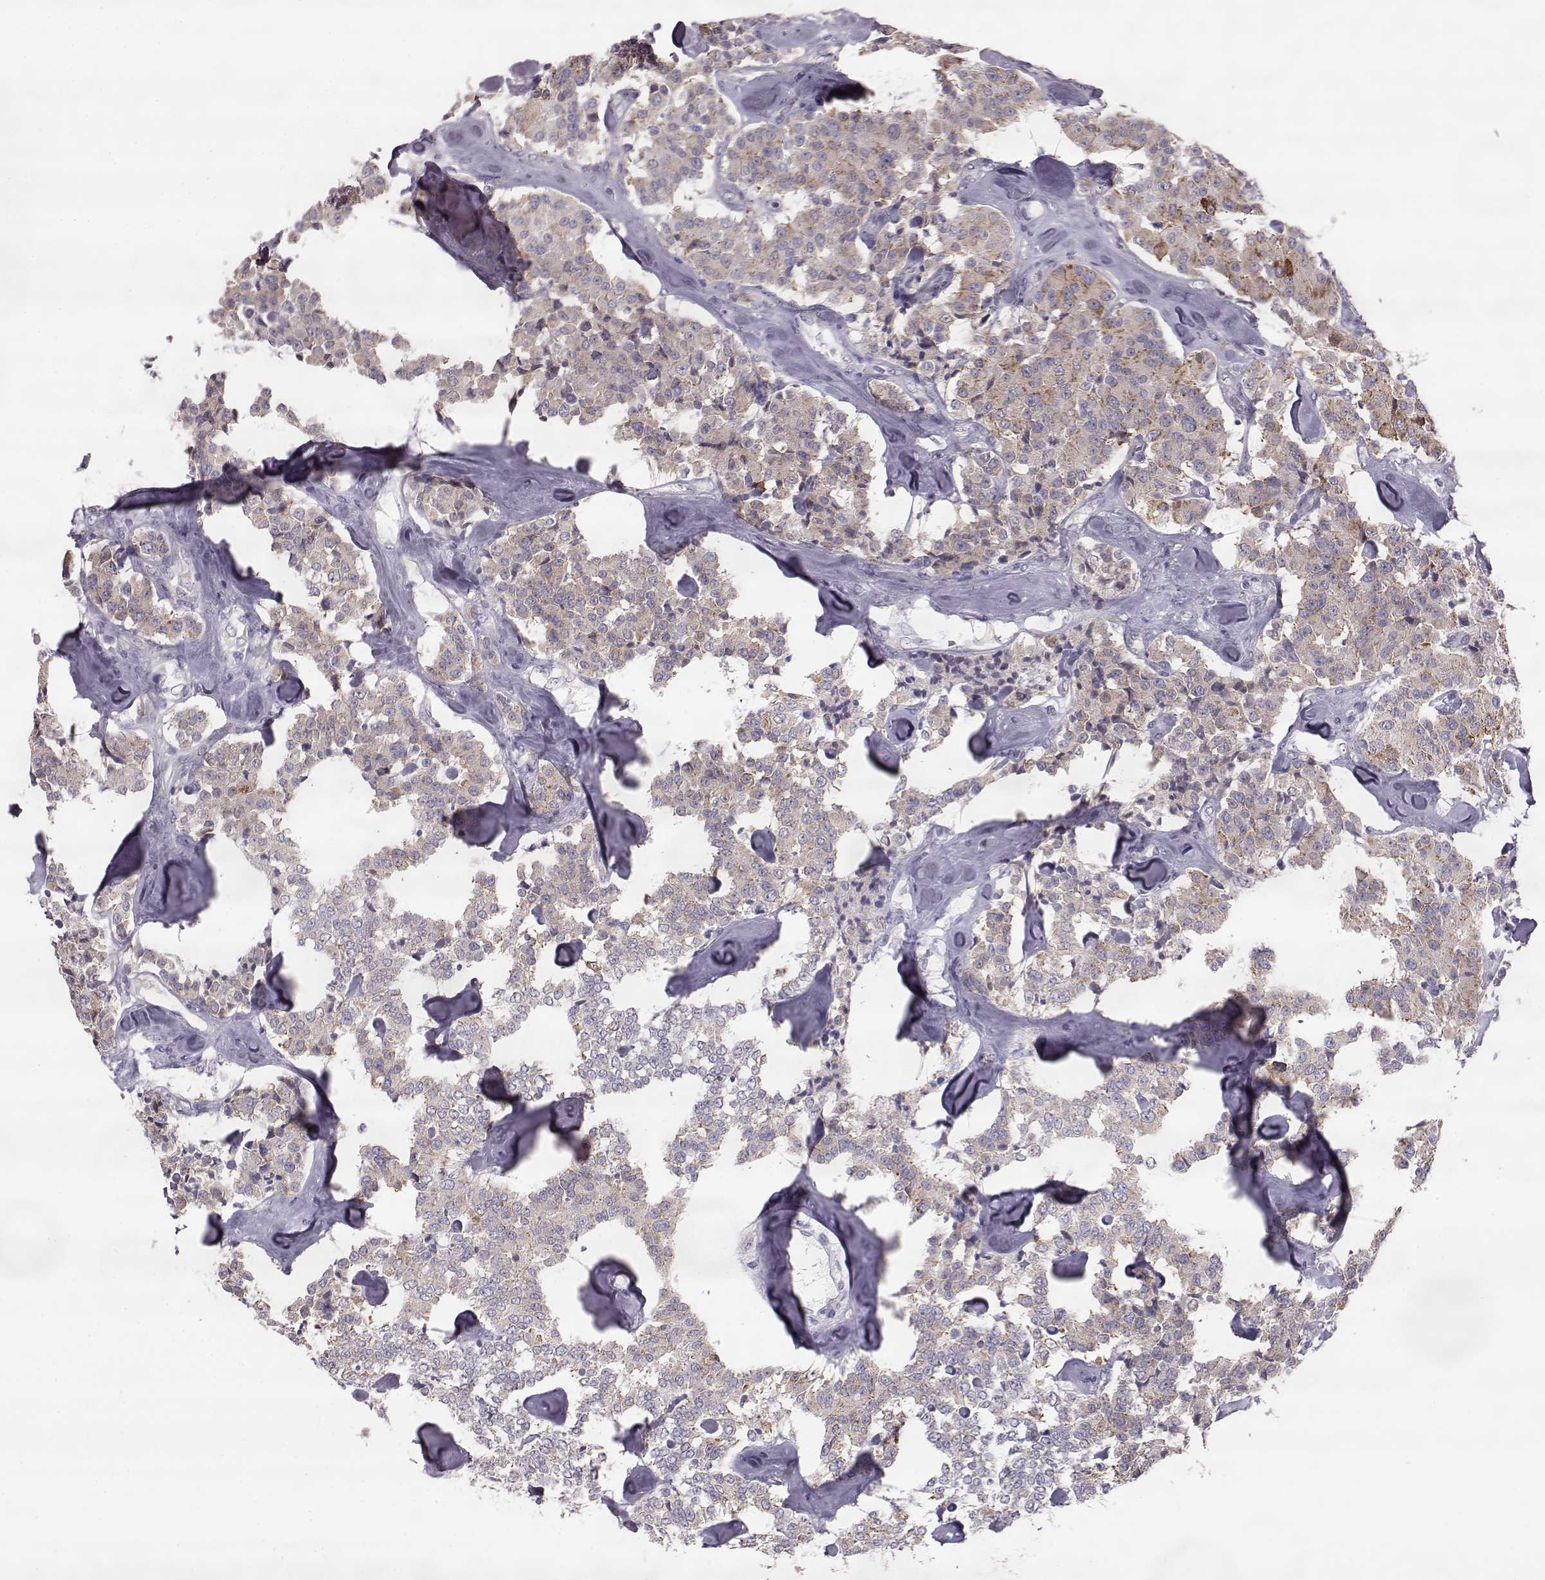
{"staining": {"intensity": "weak", "quantity": ">75%", "location": "cytoplasmic/membranous"}, "tissue": "carcinoid", "cell_type": "Tumor cells", "image_type": "cancer", "snomed": [{"axis": "morphology", "description": "Carcinoid, malignant, NOS"}, {"axis": "topography", "description": "Pancreas"}], "caption": "High-power microscopy captured an IHC histopathology image of malignant carcinoid, revealing weak cytoplasmic/membranous staining in approximately >75% of tumor cells. The staining was performed using DAB to visualize the protein expression in brown, while the nuclei were stained in blue with hematoxylin (Magnification: 20x).", "gene": "ELOVL5", "patient": {"sex": "male", "age": 41}}